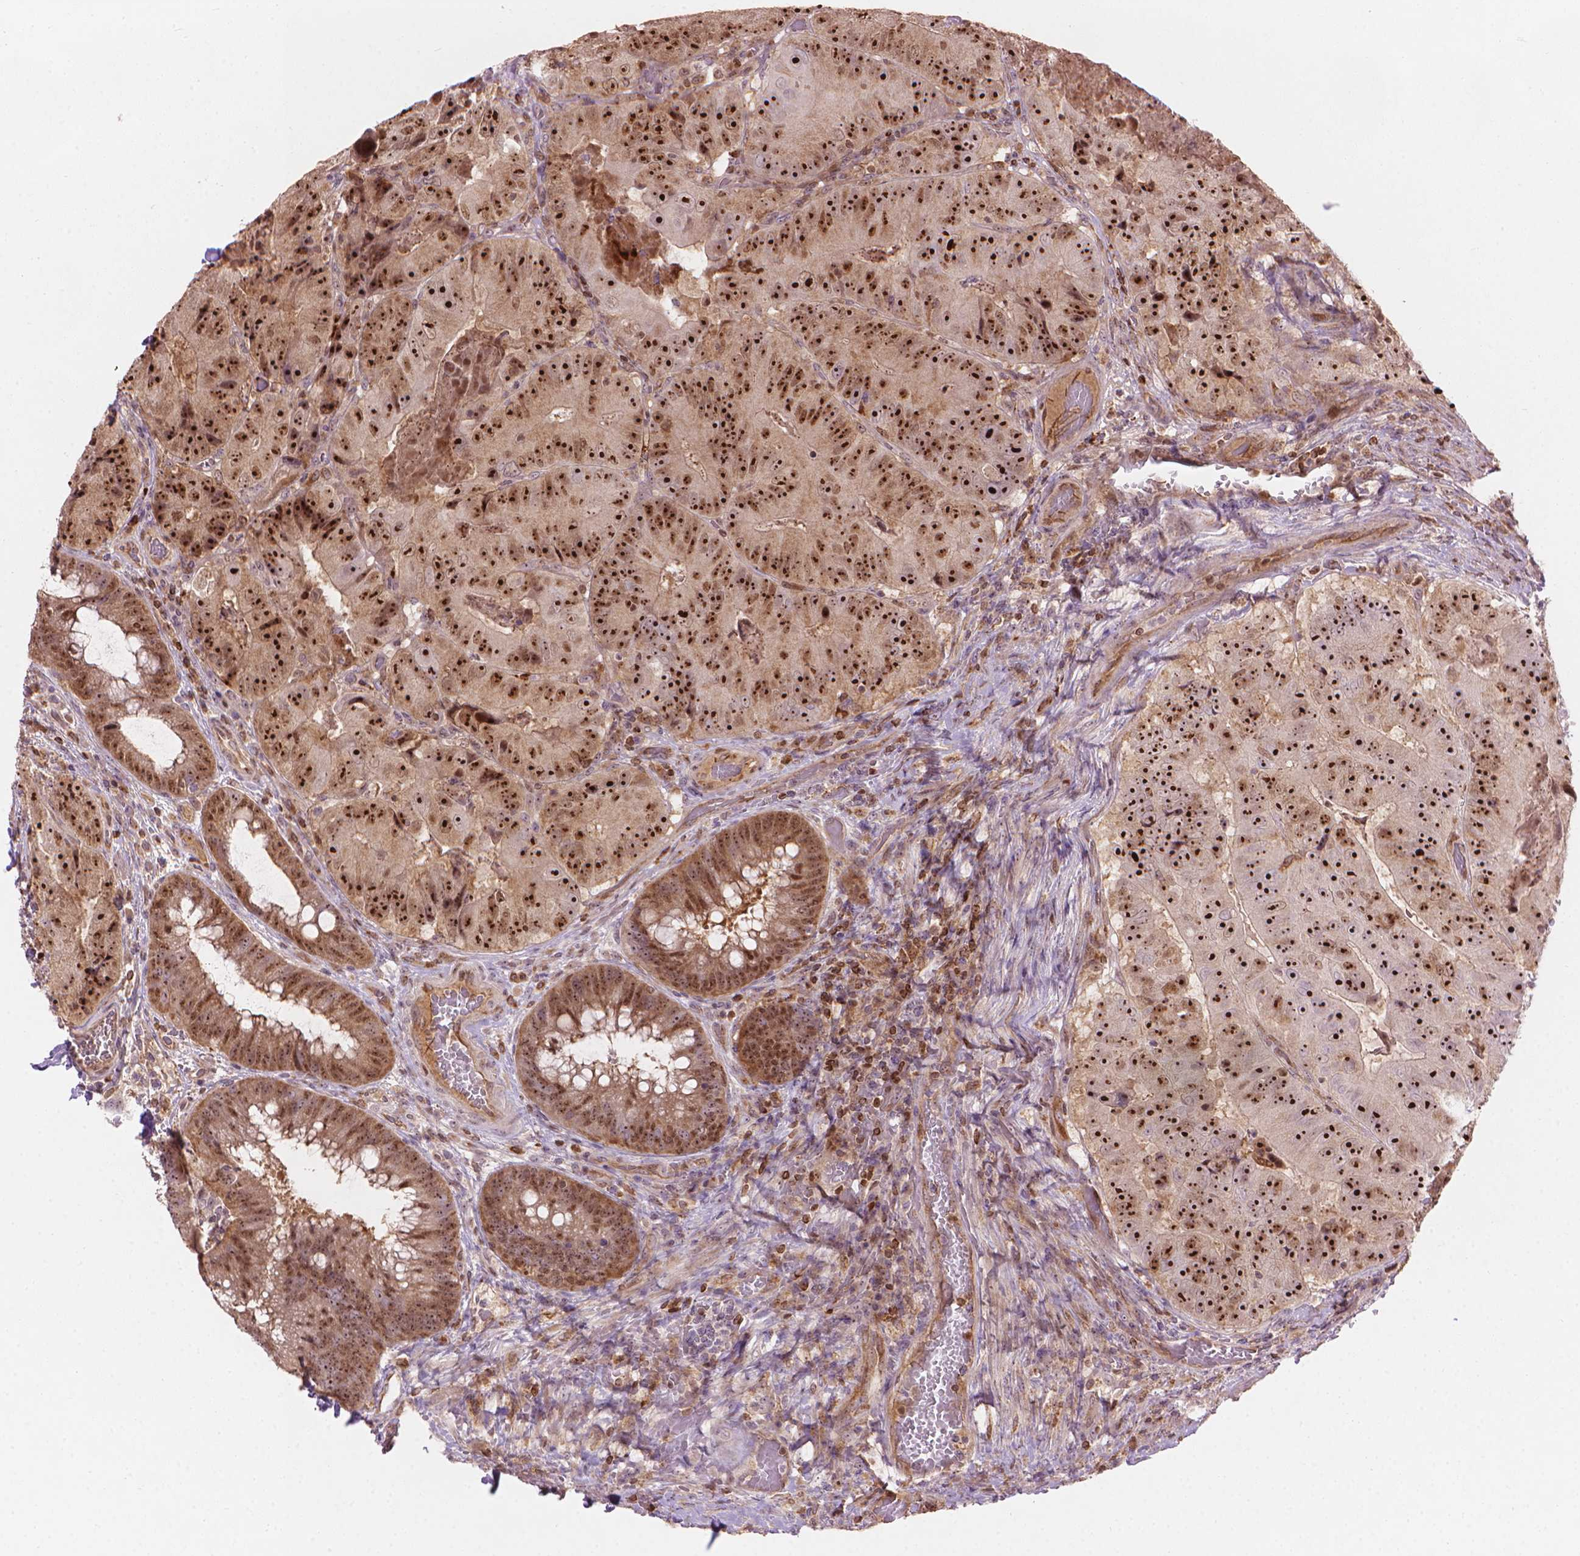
{"staining": {"intensity": "strong", "quantity": ">75%", "location": "nuclear"}, "tissue": "colorectal cancer", "cell_type": "Tumor cells", "image_type": "cancer", "snomed": [{"axis": "morphology", "description": "Adenocarcinoma, NOS"}, {"axis": "topography", "description": "Colon"}], "caption": "Brown immunohistochemical staining in adenocarcinoma (colorectal) displays strong nuclear positivity in about >75% of tumor cells.", "gene": "SMC2", "patient": {"sex": "female", "age": 86}}